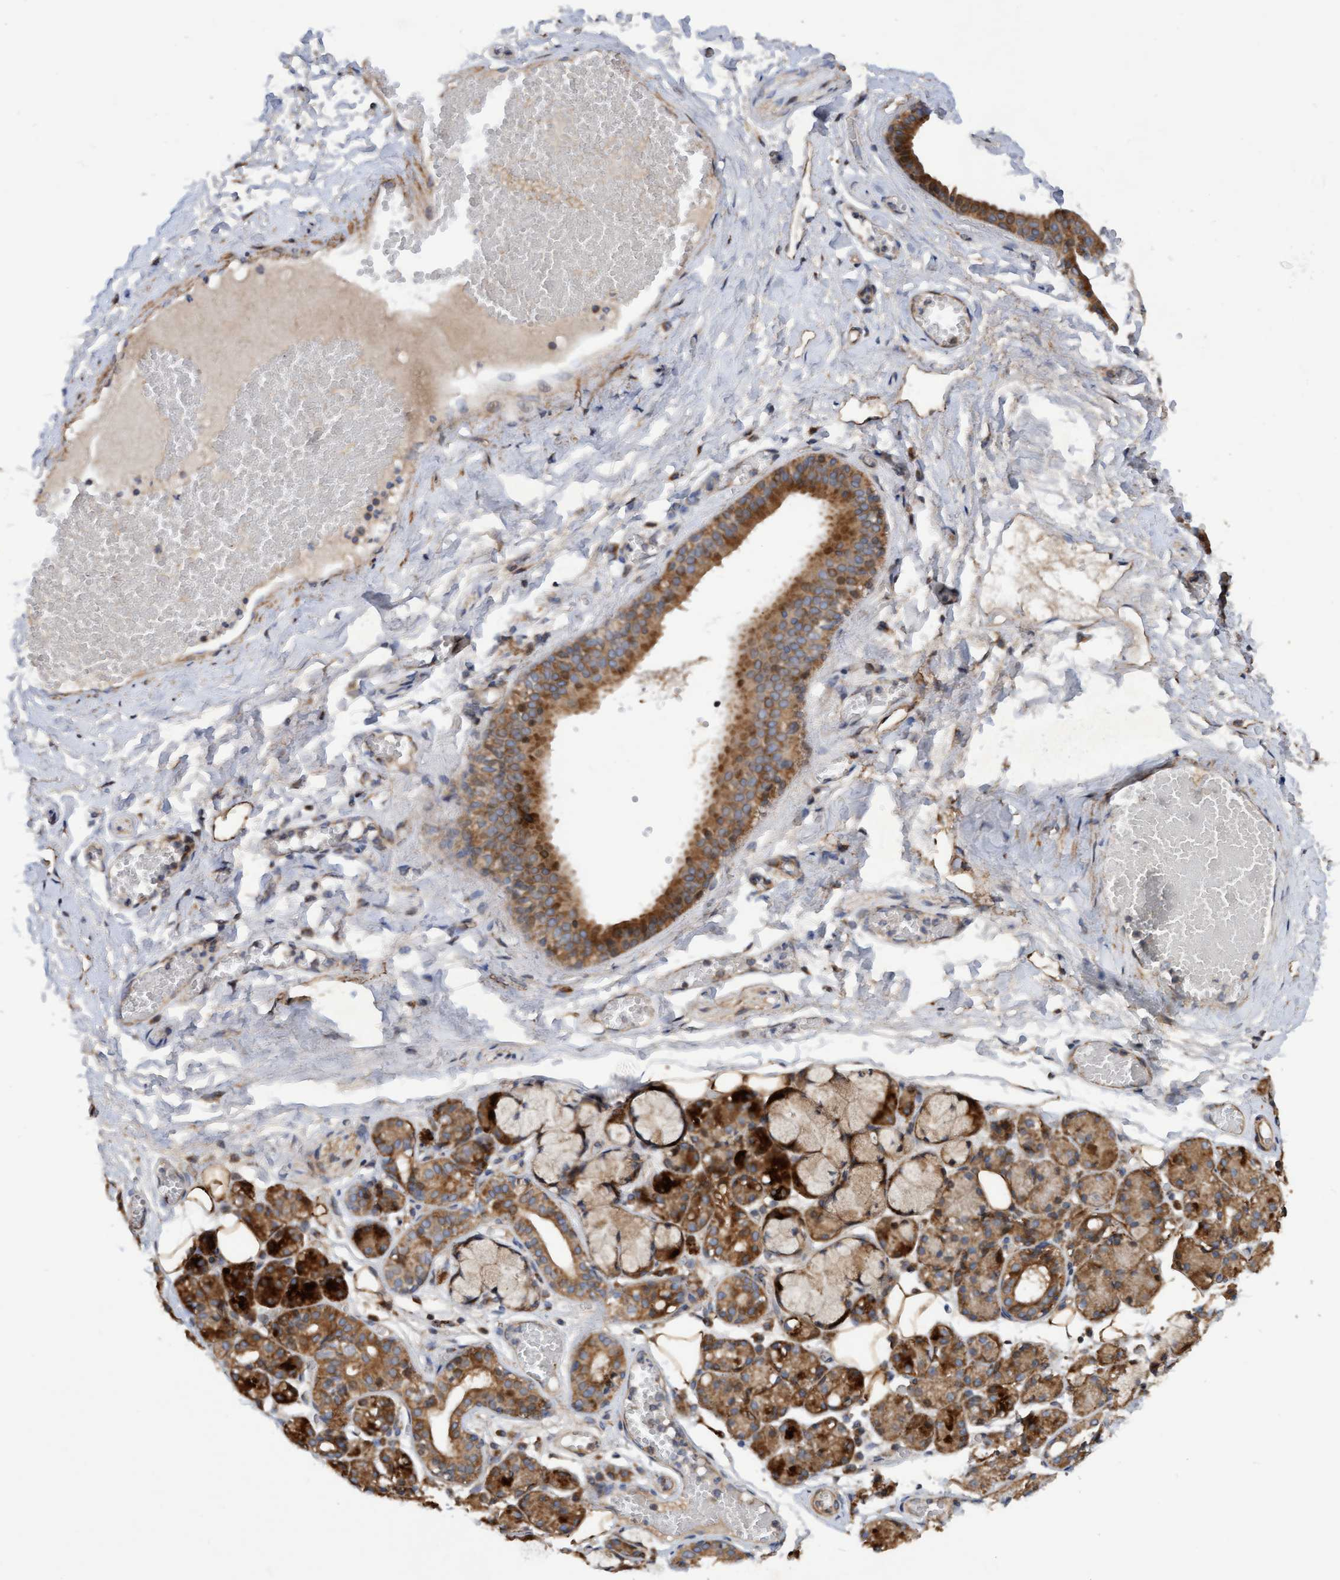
{"staining": {"intensity": "moderate", "quantity": "25%-75%", "location": "cytoplasmic/membranous"}, "tissue": "salivary gland", "cell_type": "Glandular cells", "image_type": "normal", "snomed": [{"axis": "morphology", "description": "Normal tissue, NOS"}, {"axis": "topography", "description": "Salivary gland"}], "caption": "Glandular cells display medium levels of moderate cytoplasmic/membranous staining in about 25%-75% of cells in benign salivary gland.", "gene": "ELP5", "patient": {"sex": "male", "age": 63}}